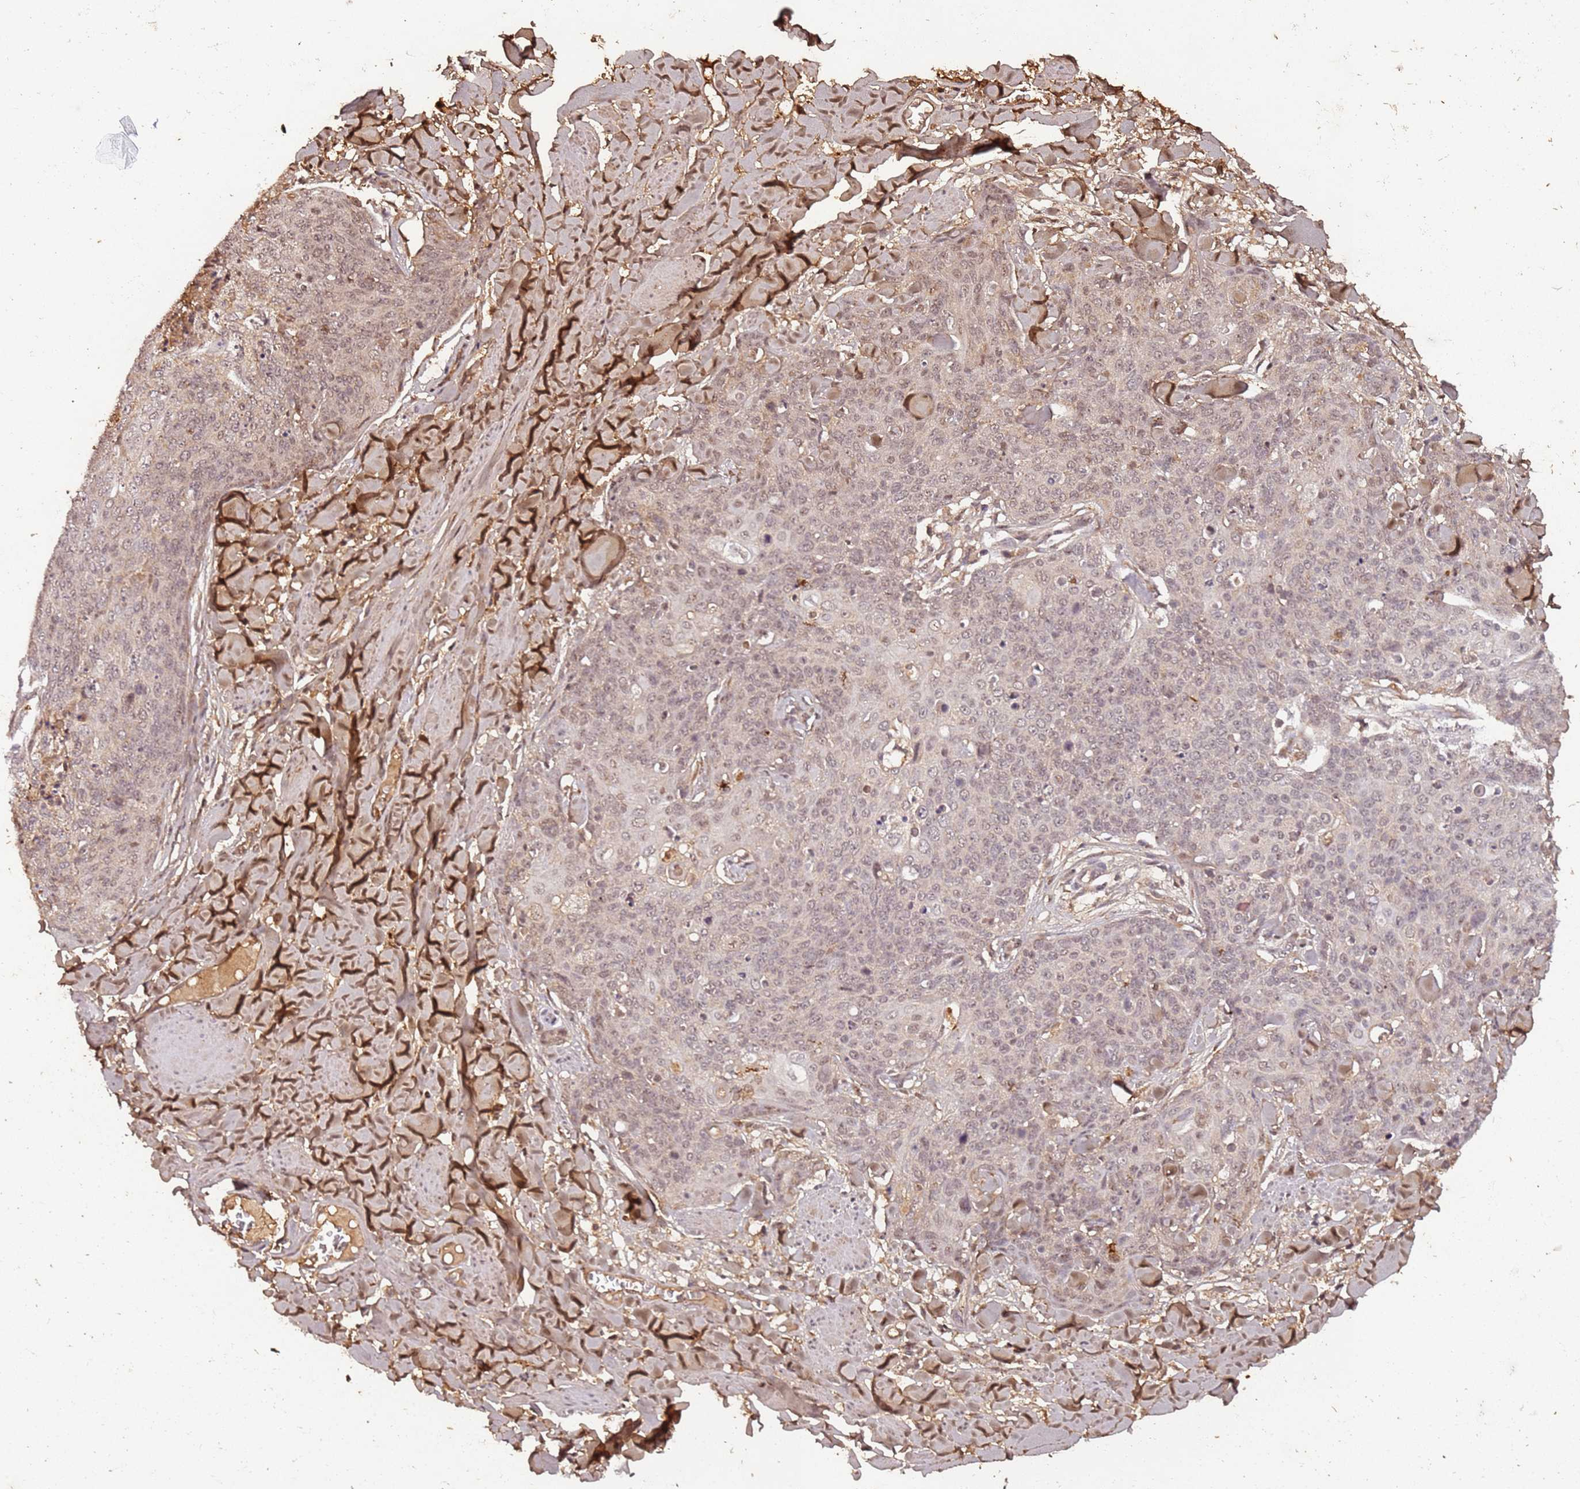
{"staining": {"intensity": "weak", "quantity": ">75%", "location": "nuclear"}, "tissue": "skin cancer", "cell_type": "Tumor cells", "image_type": "cancer", "snomed": [{"axis": "morphology", "description": "Squamous cell carcinoma, NOS"}, {"axis": "topography", "description": "Skin"}, {"axis": "topography", "description": "Vulva"}], "caption": "This image exhibits skin squamous cell carcinoma stained with immunohistochemistry to label a protein in brown. The nuclear of tumor cells show weak positivity for the protein. Nuclei are counter-stained blue.", "gene": "COL1A2", "patient": {"sex": "female", "age": 85}}